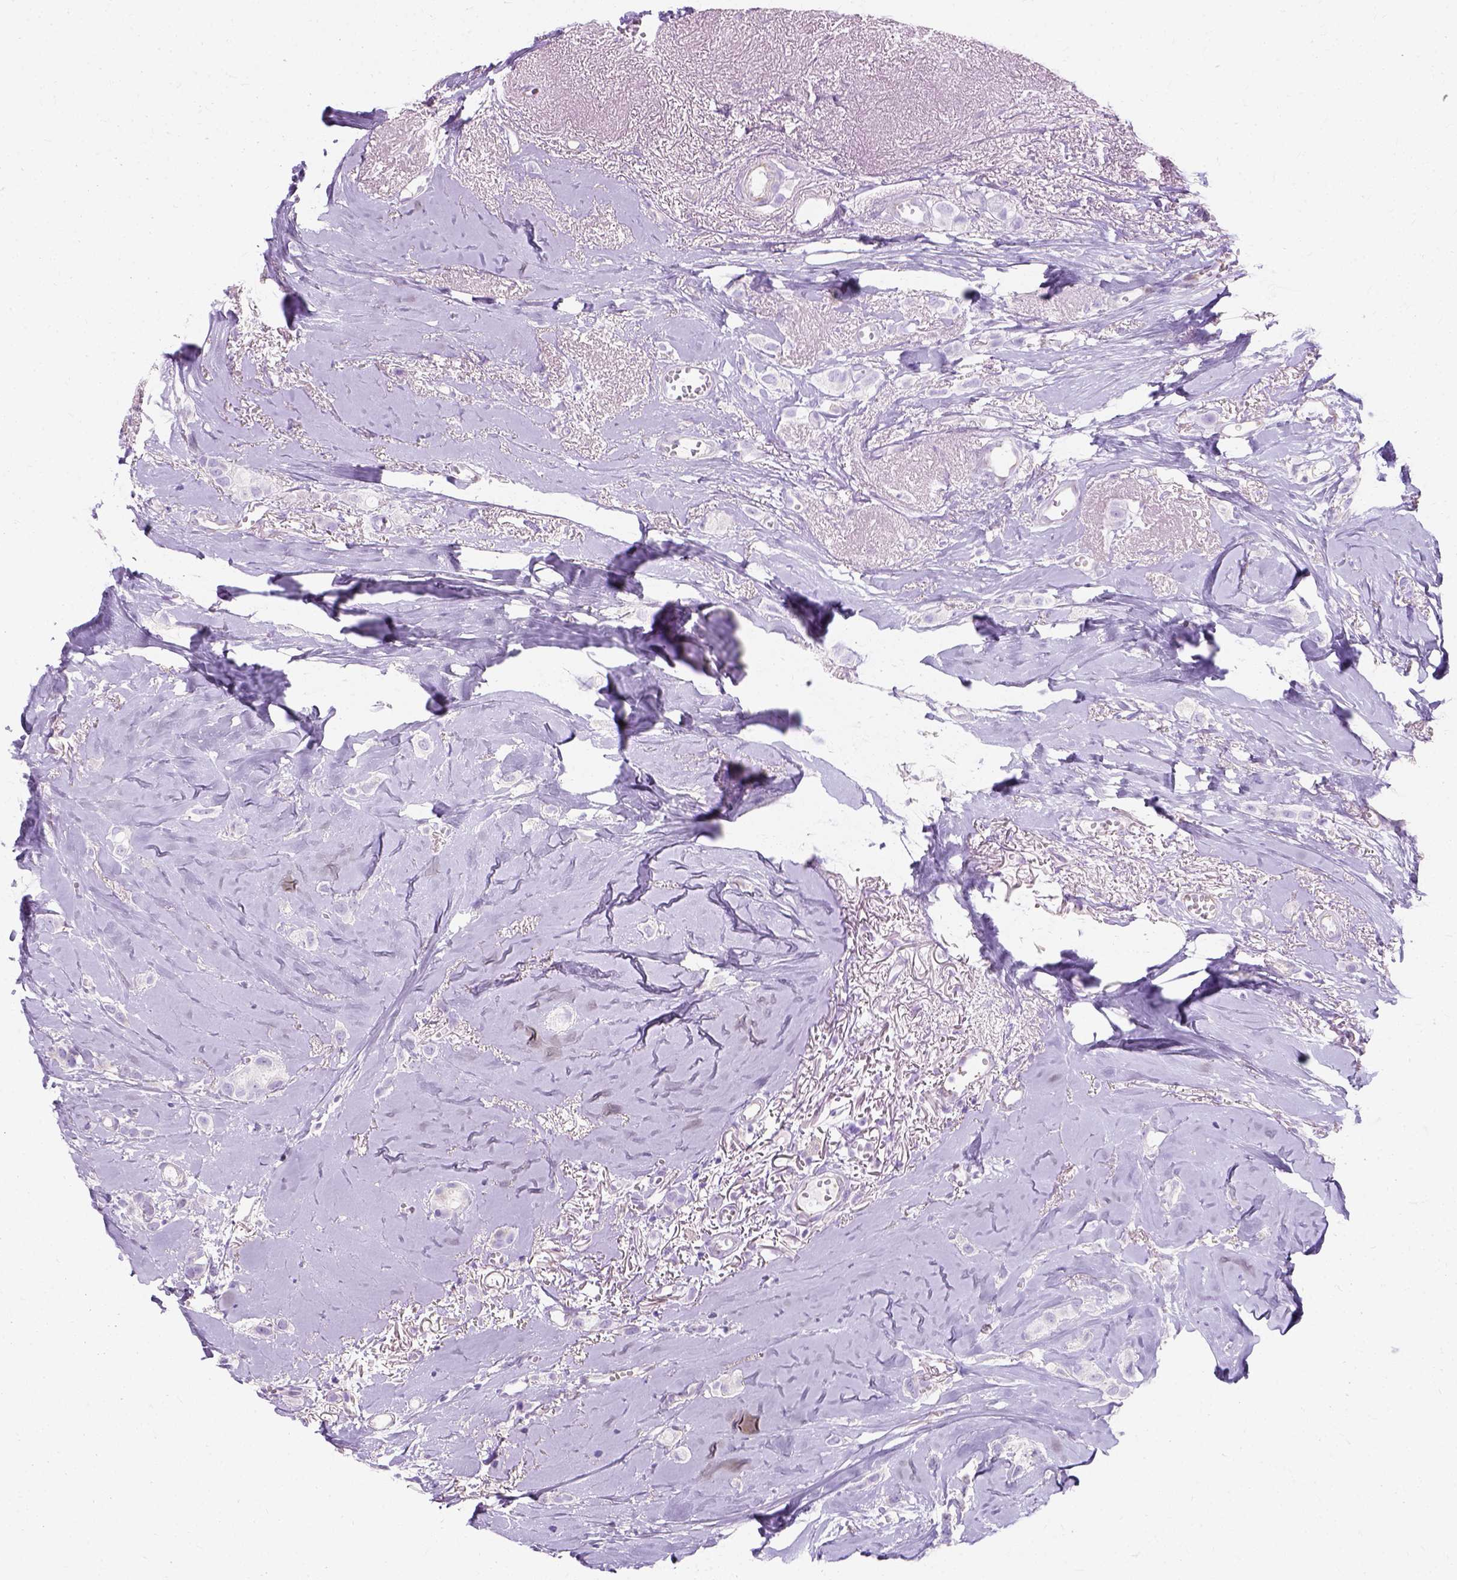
{"staining": {"intensity": "negative", "quantity": "none", "location": "none"}, "tissue": "breast cancer", "cell_type": "Tumor cells", "image_type": "cancer", "snomed": [{"axis": "morphology", "description": "Duct carcinoma"}, {"axis": "topography", "description": "Breast"}], "caption": "An IHC image of breast cancer is shown. There is no staining in tumor cells of breast cancer.", "gene": "MYH15", "patient": {"sex": "female", "age": 85}}